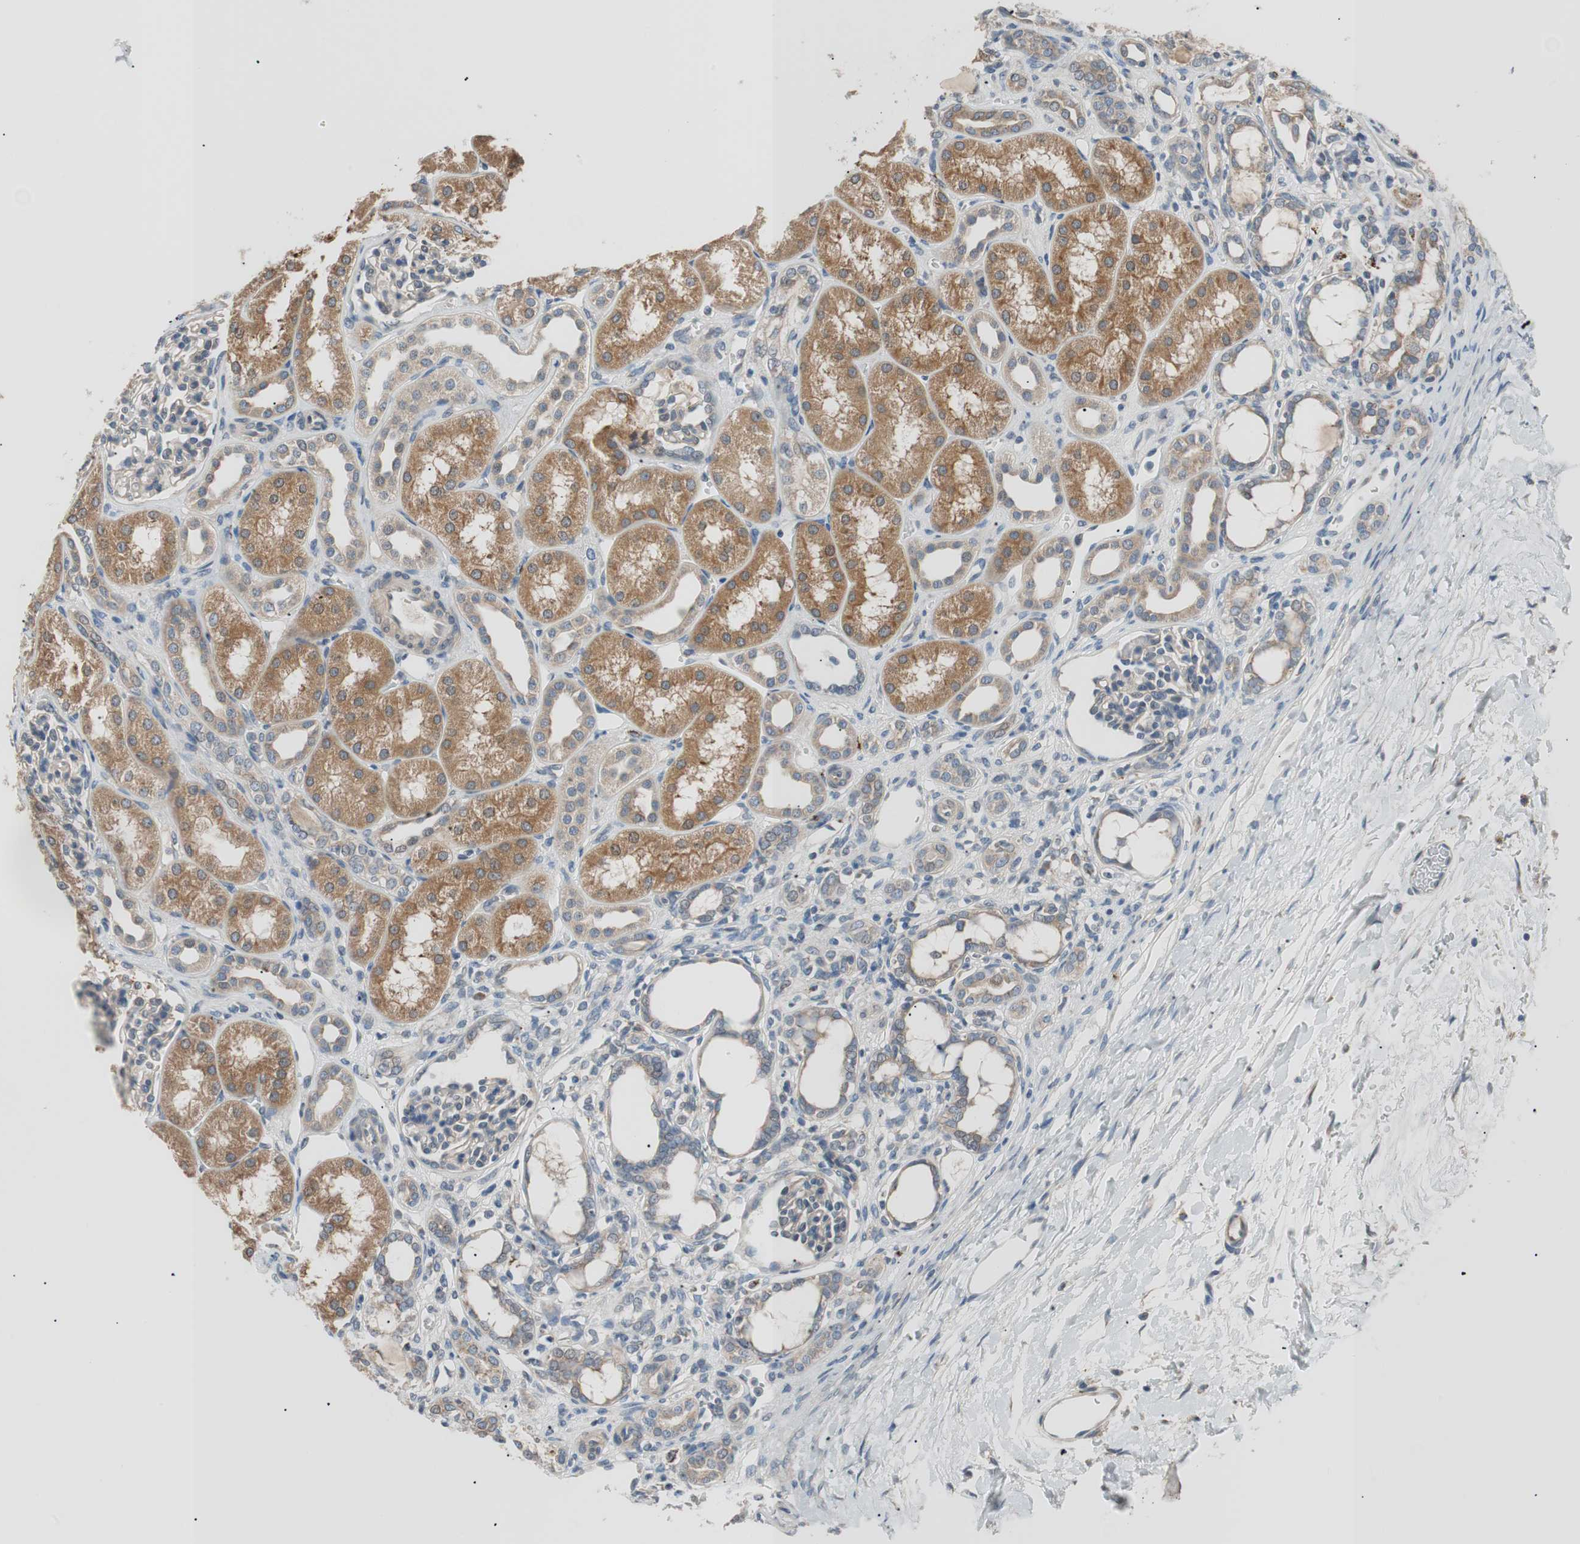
{"staining": {"intensity": "weak", "quantity": ">75%", "location": "cytoplasmic/membranous"}, "tissue": "kidney", "cell_type": "Cells in glomeruli", "image_type": "normal", "snomed": [{"axis": "morphology", "description": "Normal tissue, NOS"}, {"axis": "topography", "description": "Kidney"}], "caption": "A high-resolution image shows IHC staining of normal kidney, which demonstrates weak cytoplasmic/membranous expression in about >75% of cells in glomeruli.", "gene": "FADS2", "patient": {"sex": "male", "age": 7}}